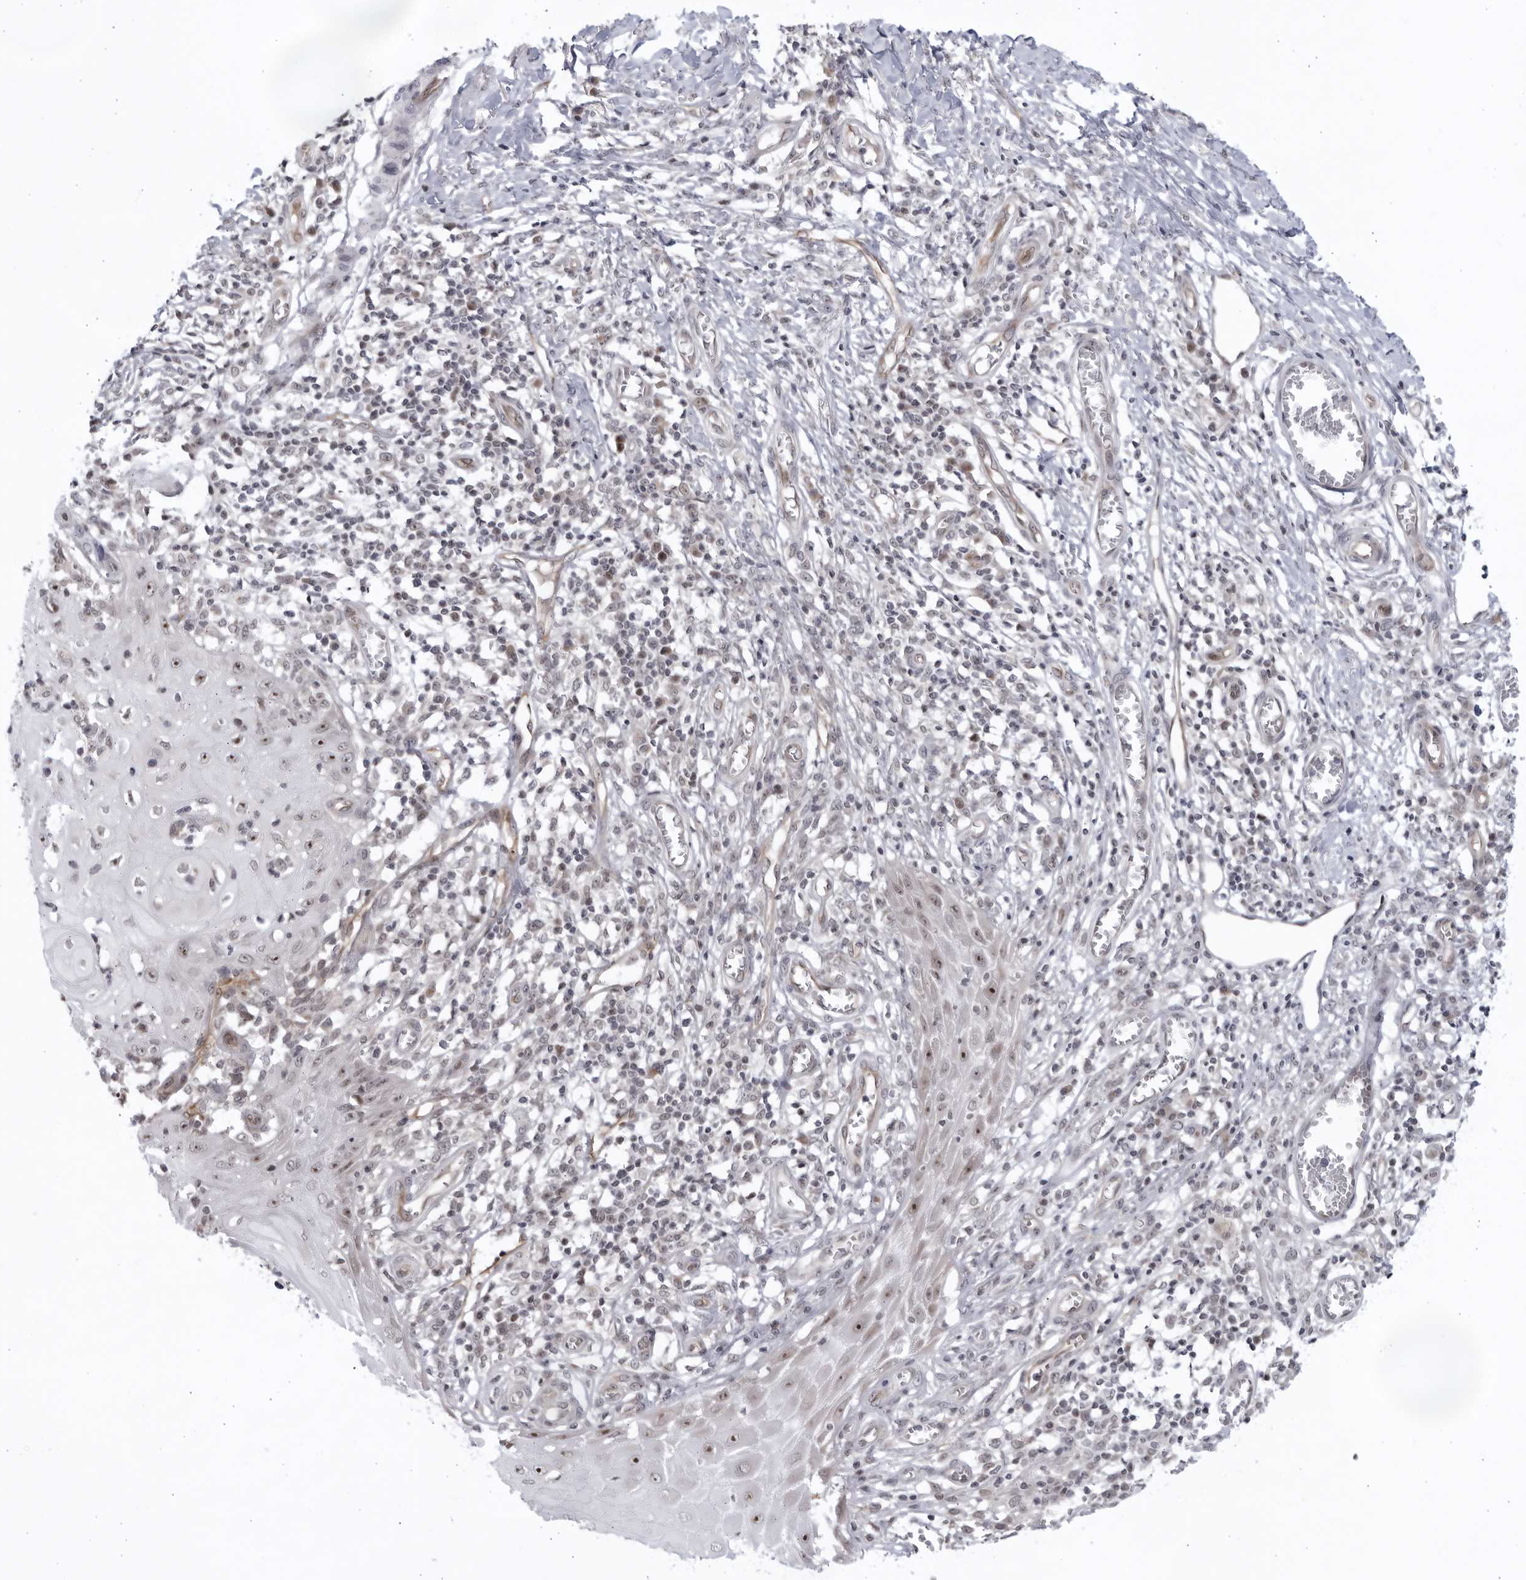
{"staining": {"intensity": "moderate", "quantity": ">75%", "location": "nuclear"}, "tissue": "skin cancer", "cell_type": "Tumor cells", "image_type": "cancer", "snomed": [{"axis": "morphology", "description": "Squamous cell carcinoma, NOS"}, {"axis": "topography", "description": "Skin"}], "caption": "About >75% of tumor cells in skin squamous cell carcinoma reveal moderate nuclear protein positivity as visualized by brown immunohistochemical staining.", "gene": "ITGB3BP", "patient": {"sex": "female", "age": 73}}